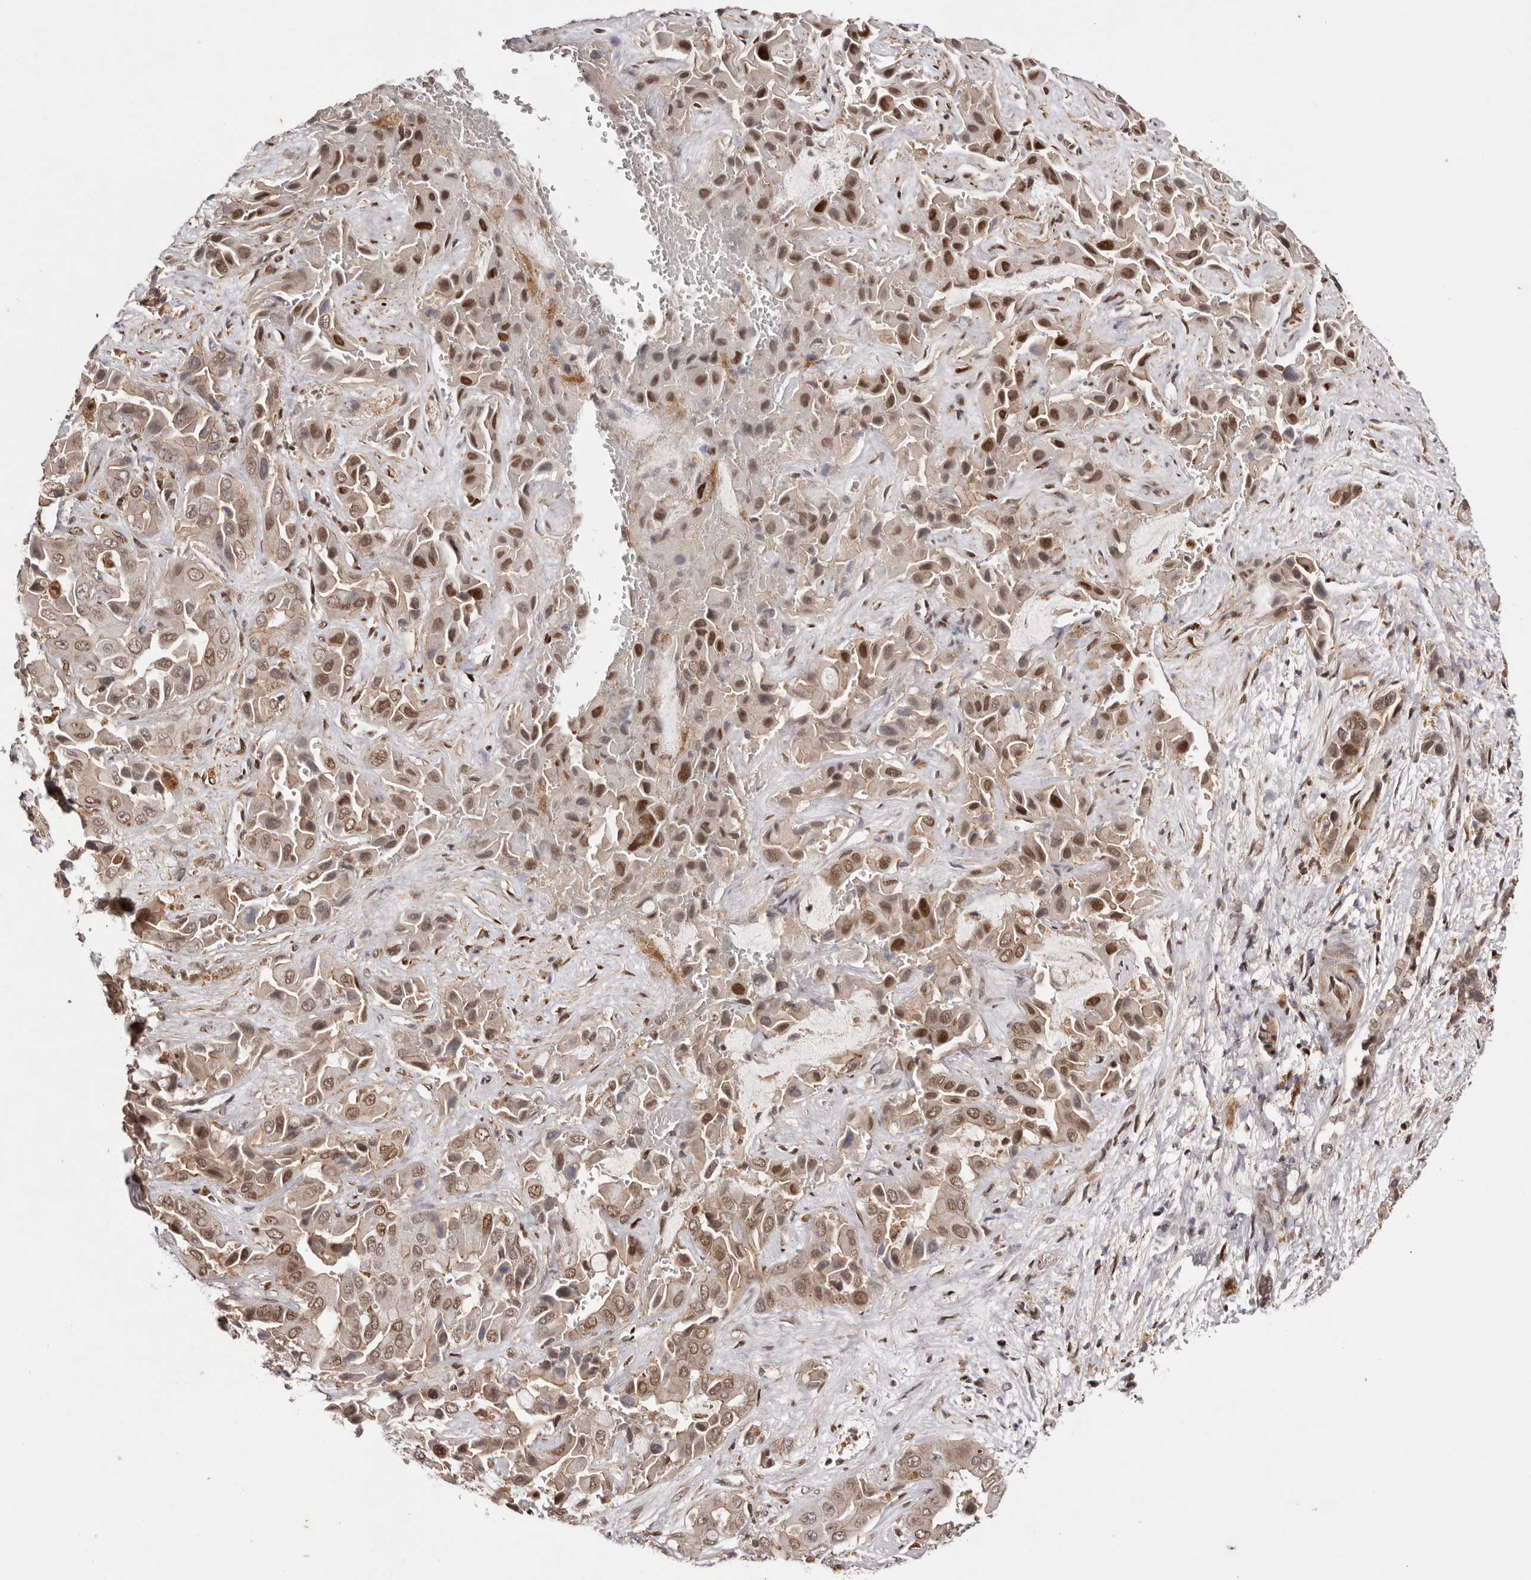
{"staining": {"intensity": "moderate", "quantity": ">75%", "location": "nuclear"}, "tissue": "liver cancer", "cell_type": "Tumor cells", "image_type": "cancer", "snomed": [{"axis": "morphology", "description": "Cholangiocarcinoma"}, {"axis": "topography", "description": "Liver"}], "caption": "Immunohistochemical staining of liver cholangiocarcinoma reveals moderate nuclear protein expression in approximately >75% of tumor cells. (brown staining indicates protein expression, while blue staining denotes nuclei).", "gene": "FBXO5", "patient": {"sex": "female", "age": 52}}